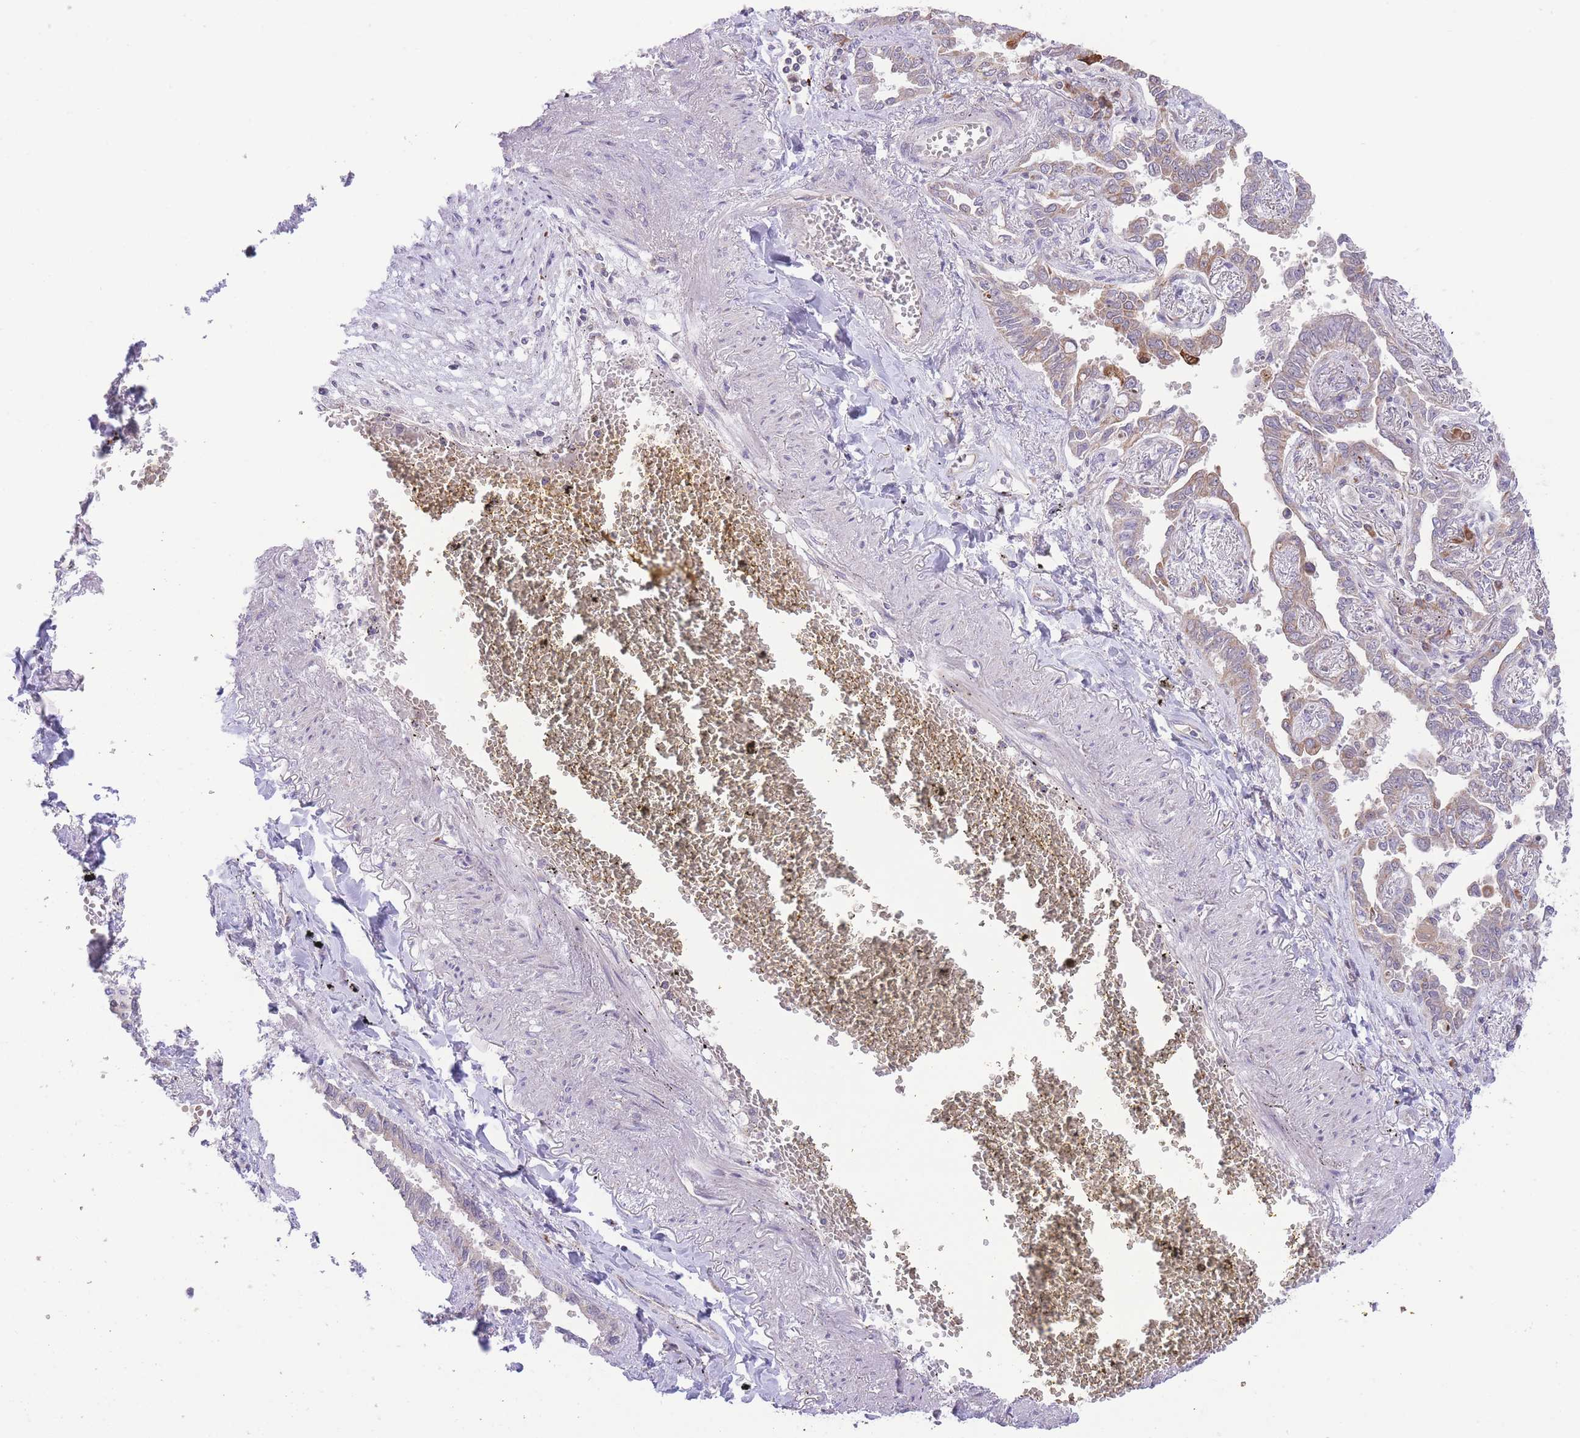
{"staining": {"intensity": "moderate", "quantity": ">75%", "location": "cytoplasmic/membranous"}, "tissue": "lung cancer", "cell_type": "Tumor cells", "image_type": "cancer", "snomed": [{"axis": "morphology", "description": "Adenocarcinoma, NOS"}, {"axis": "topography", "description": "Lung"}], "caption": "Adenocarcinoma (lung) stained with a protein marker shows moderate staining in tumor cells.", "gene": "BOLA2B", "patient": {"sex": "male", "age": 67}}